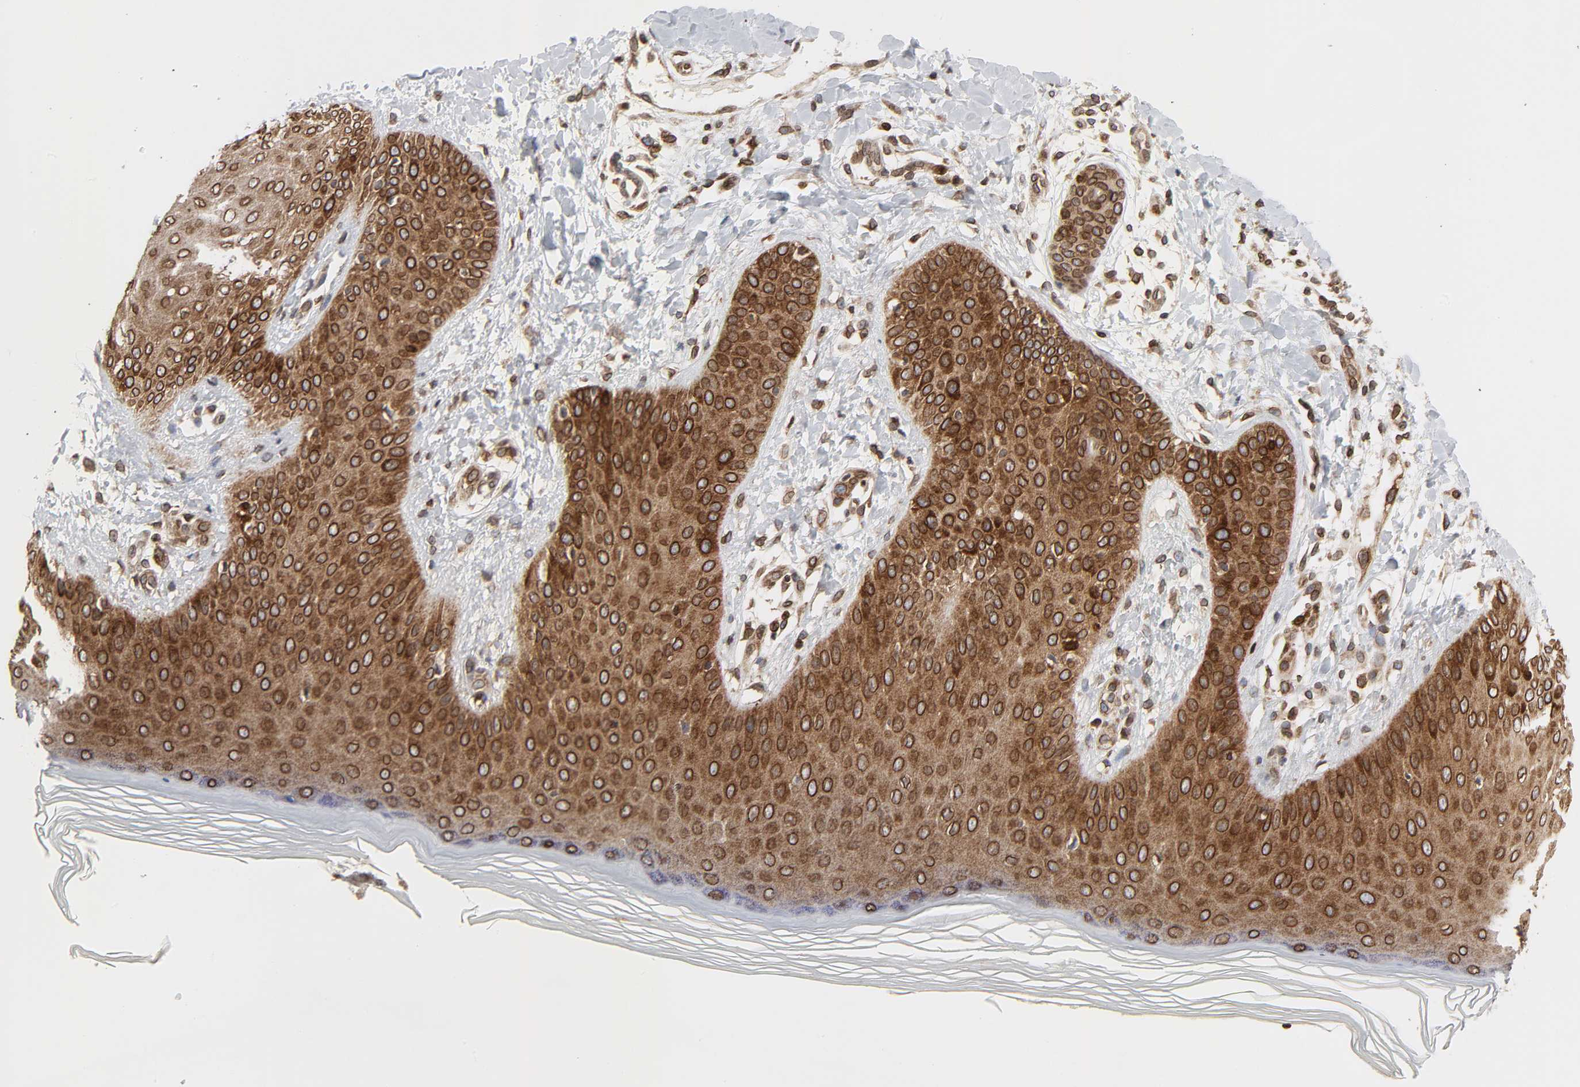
{"staining": {"intensity": "strong", "quantity": ">75%", "location": "cytoplasmic/membranous,nuclear"}, "tissue": "skin", "cell_type": "Epidermal cells", "image_type": "normal", "snomed": [{"axis": "morphology", "description": "Normal tissue, NOS"}, {"axis": "morphology", "description": "Inflammation, NOS"}, {"axis": "topography", "description": "Soft tissue"}, {"axis": "topography", "description": "Anal"}], "caption": "Immunohistochemical staining of unremarkable skin demonstrates strong cytoplasmic/membranous,nuclear protein staining in about >75% of epidermal cells.", "gene": "RANGAP1", "patient": {"sex": "female", "age": 15}}